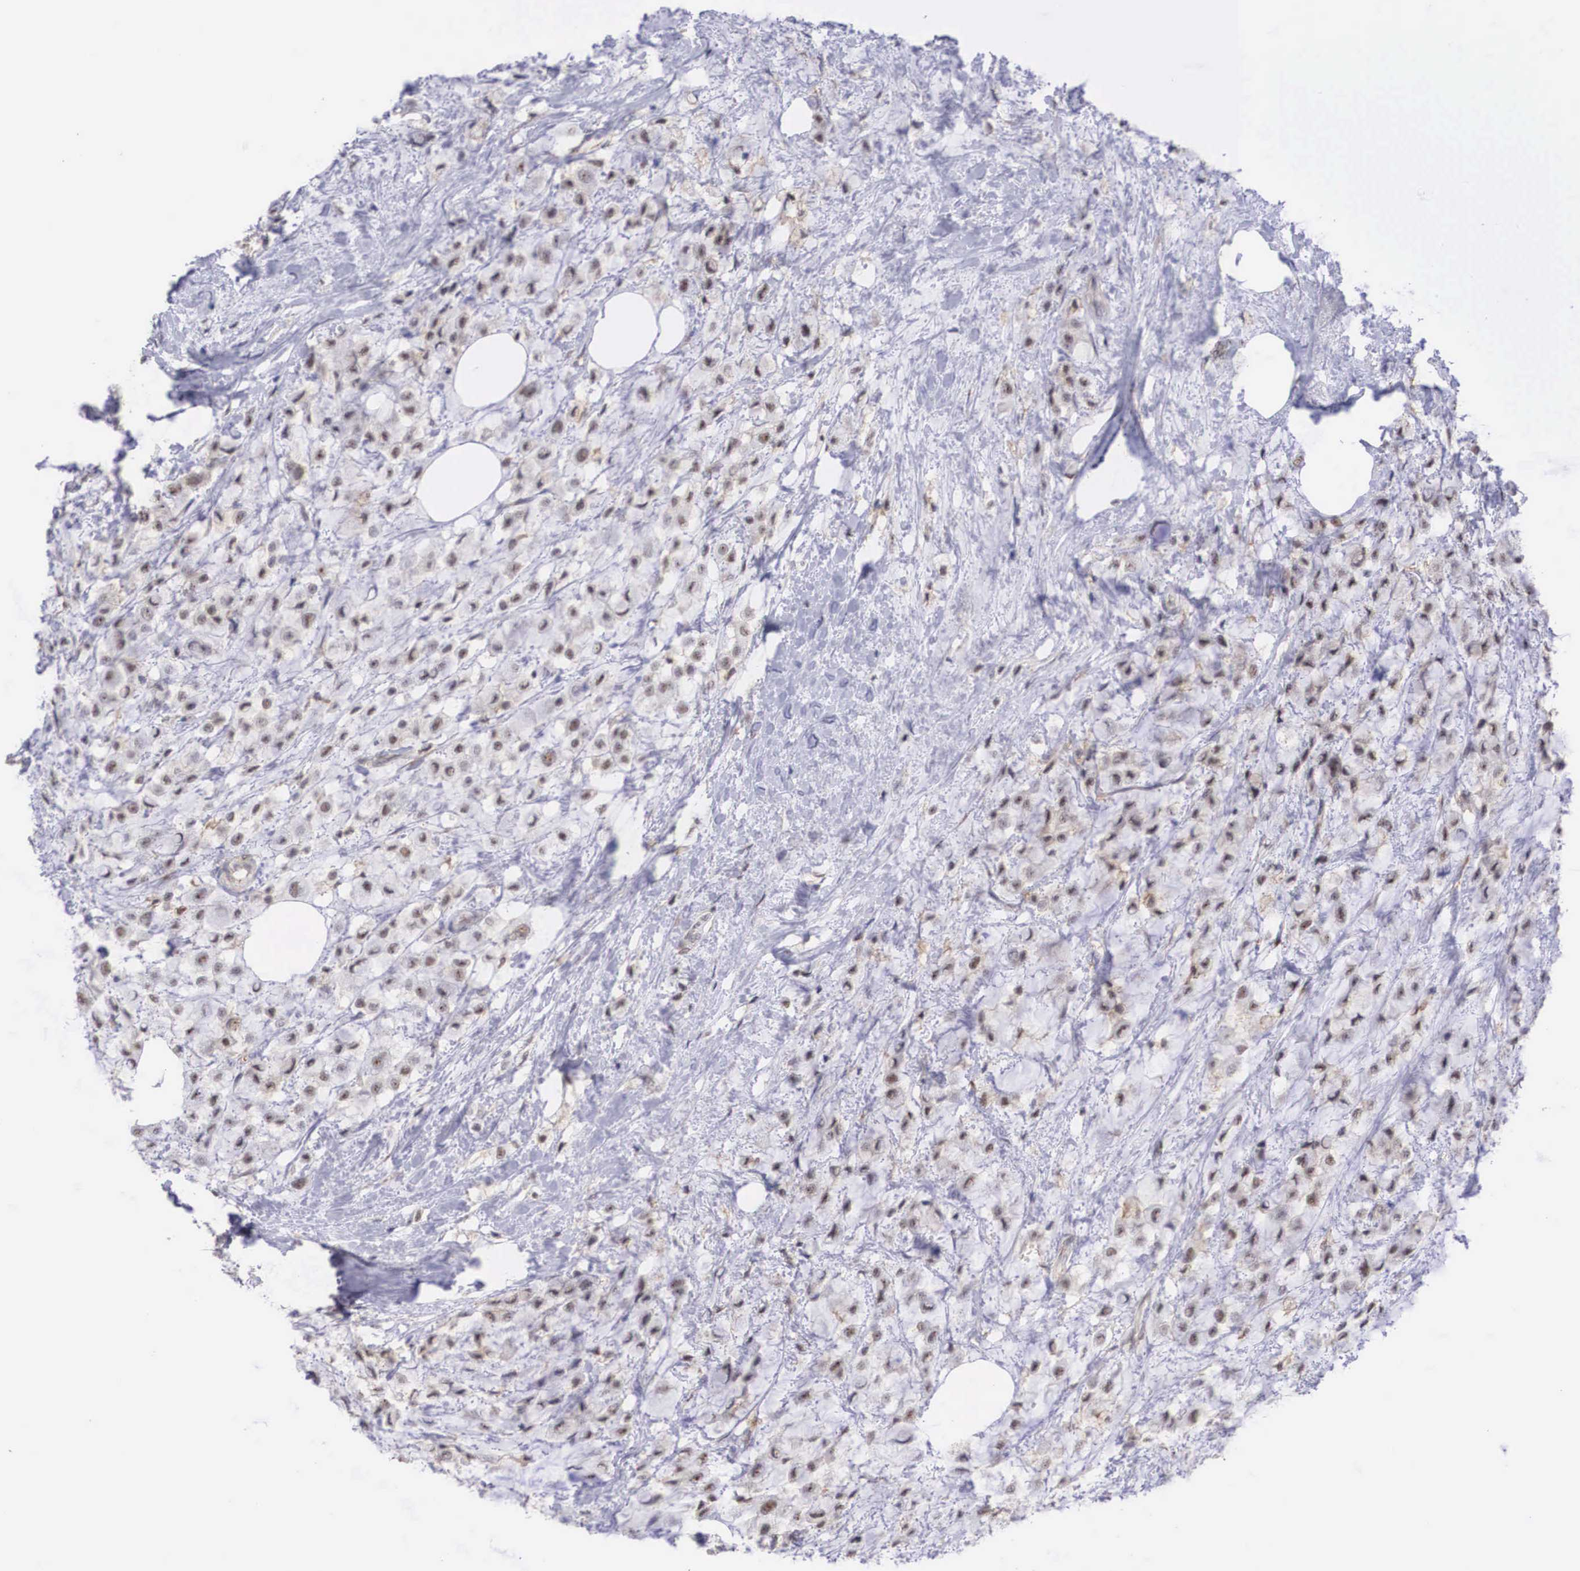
{"staining": {"intensity": "weak", "quantity": "25%-75%", "location": "nuclear"}, "tissue": "breast cancer", "cell_type": "Tumor cells", "image_type": "cancer", "snomed": [{"axis": "morphology", "description": "Lobular carcinoma"}, {"axis": "topography", "description": "Breast"}], "caption": "About 25%-75% of tumor cells in breast lobular carcinoma show weak nuclear protein positivity as visualized by brown immunohistochemical staining.", "gene": "NR4A2", "patient": {"sex": "female", "age": 85}}